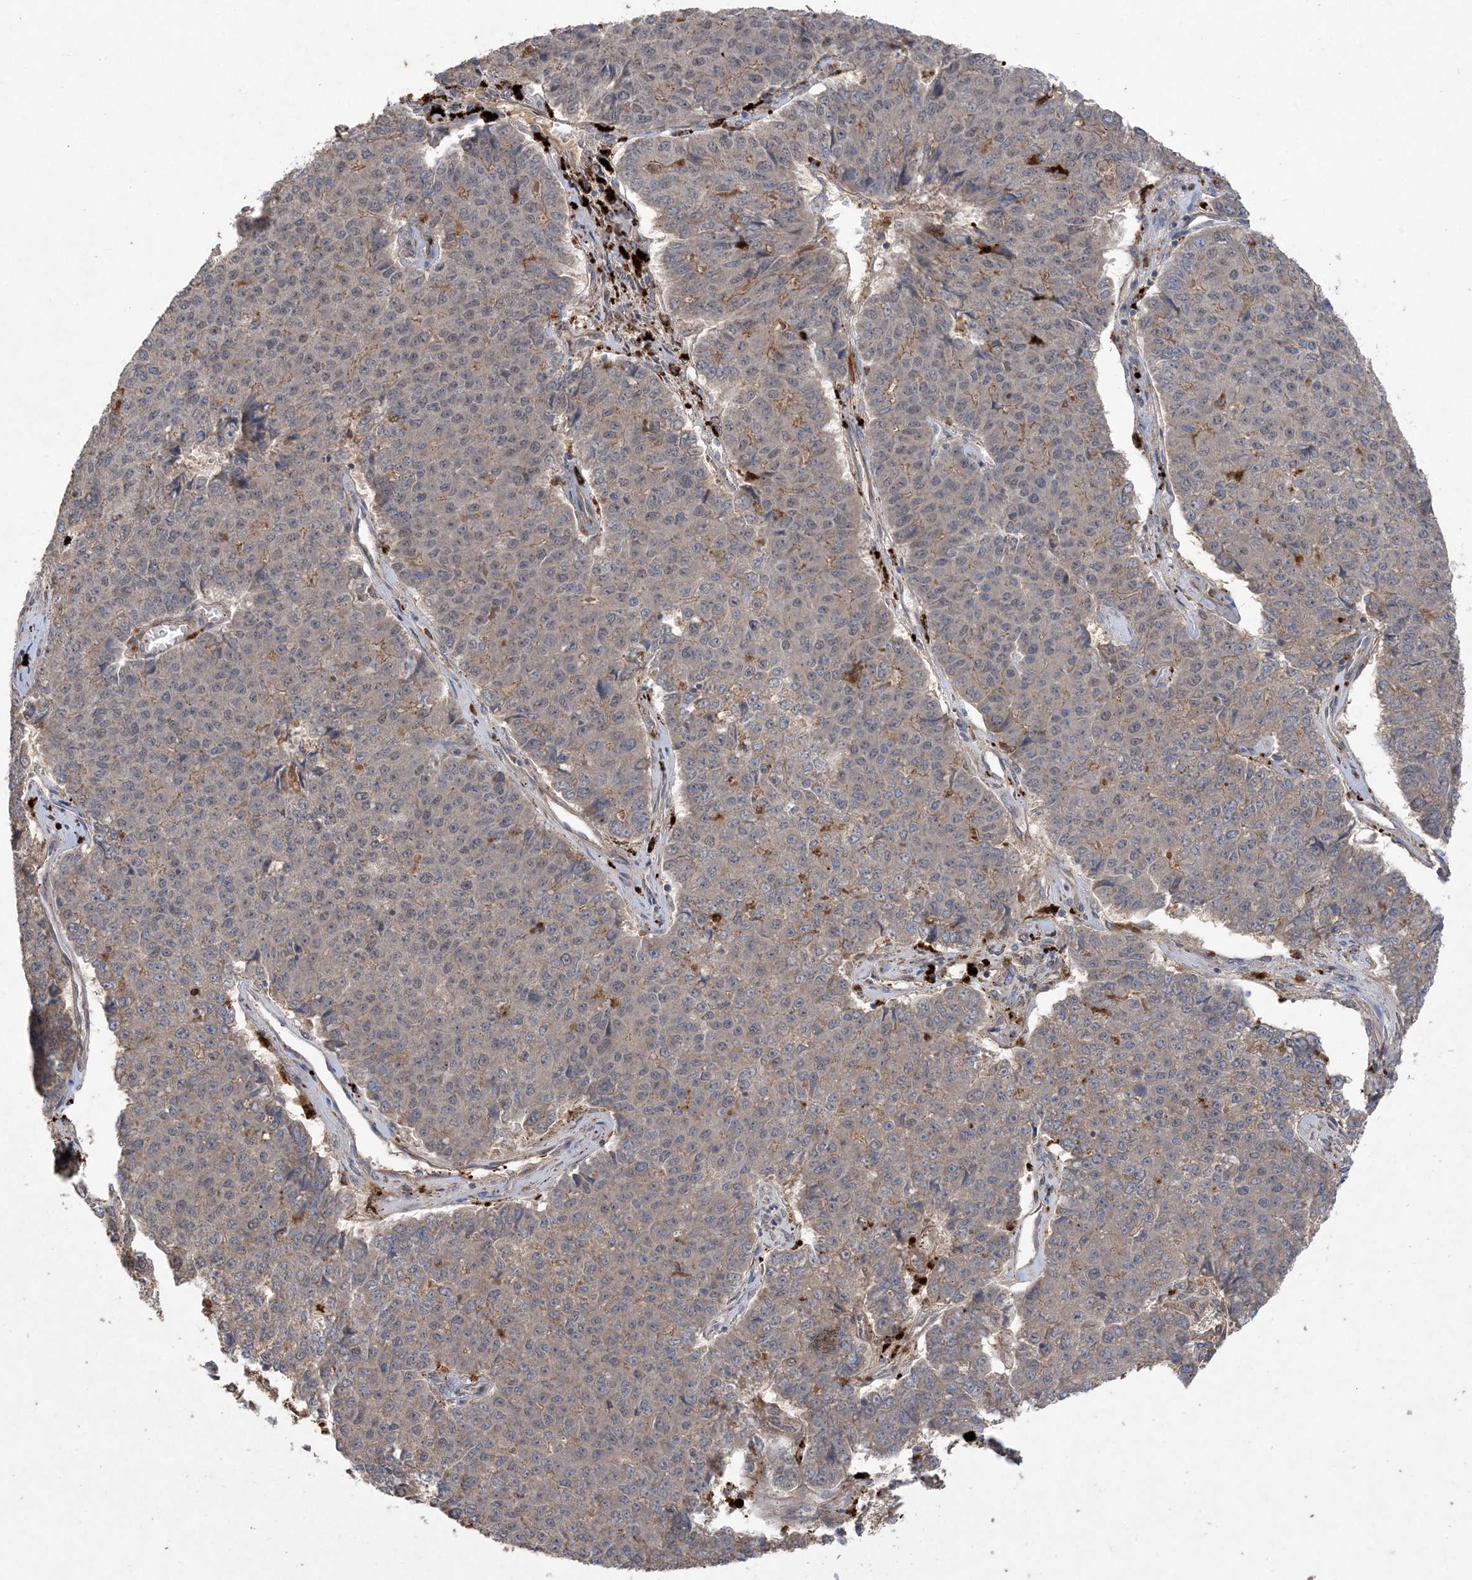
{"staining": {"intensity": "moderate", "quantity": "<25%", "location": "cytoplasmic/membranous"}, "tissue": "pancreatic cancer", "cell_type": "Tumor cells", "image_type": "cancer", "snomed": [{"axis": "morphology", "description": "Adenocarcinoma, NOS"}, {"axis": "topography", "description": "Pancreas"}], "caption": "Immunohistochemical staining of human pancreatic cancer (adenocarcinoma) exhibits moderate cytoplasmic/membranous protein positivity in approximately <25% of tumor cells.", "gene": "MASP2", "patient": {"sex": "male", "age": 50}}